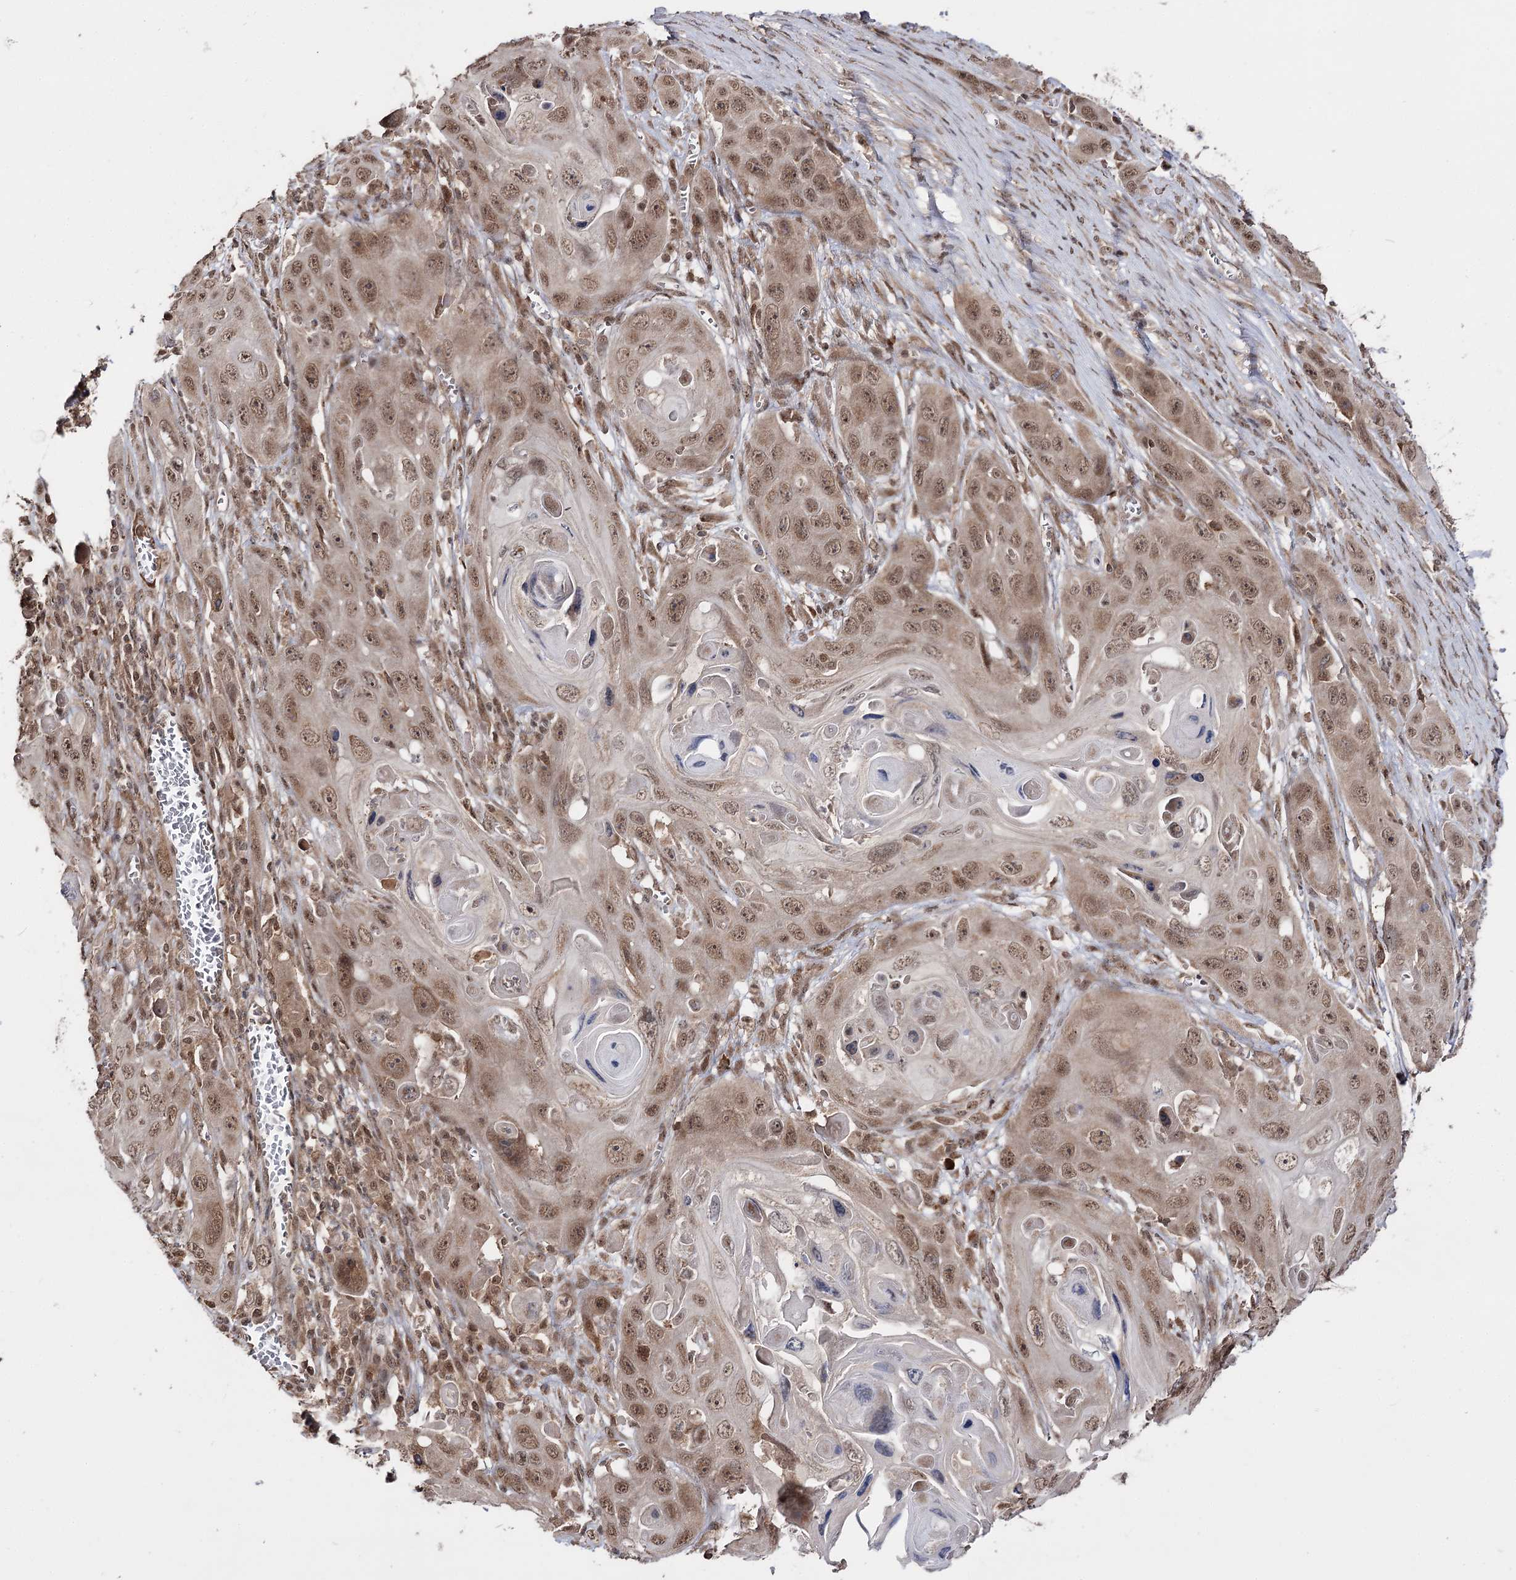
{"staining": {"intensity": "moderate", "quantity": ">75%", "location": "cytoplasmic/membranous,nuclear"}, "tissue": "skin cancer", "cell_type": "Tumor cells", "image_type": "cancer", "snomed": [{"axis": "morphology", "description": "Squamous cell carcinoma, NOS"}, {"axis": "topography", "description": "Skin"}], "caption": "Immunohistochemical staining of skin cancer (squamous cell carcinoma) displays moderate cytoplasmic/membranous and nuclear protein positivity in about >75% of tumor cells.", "gene": "FAM53B", "patient": {"sex": "male", "age": 55}}